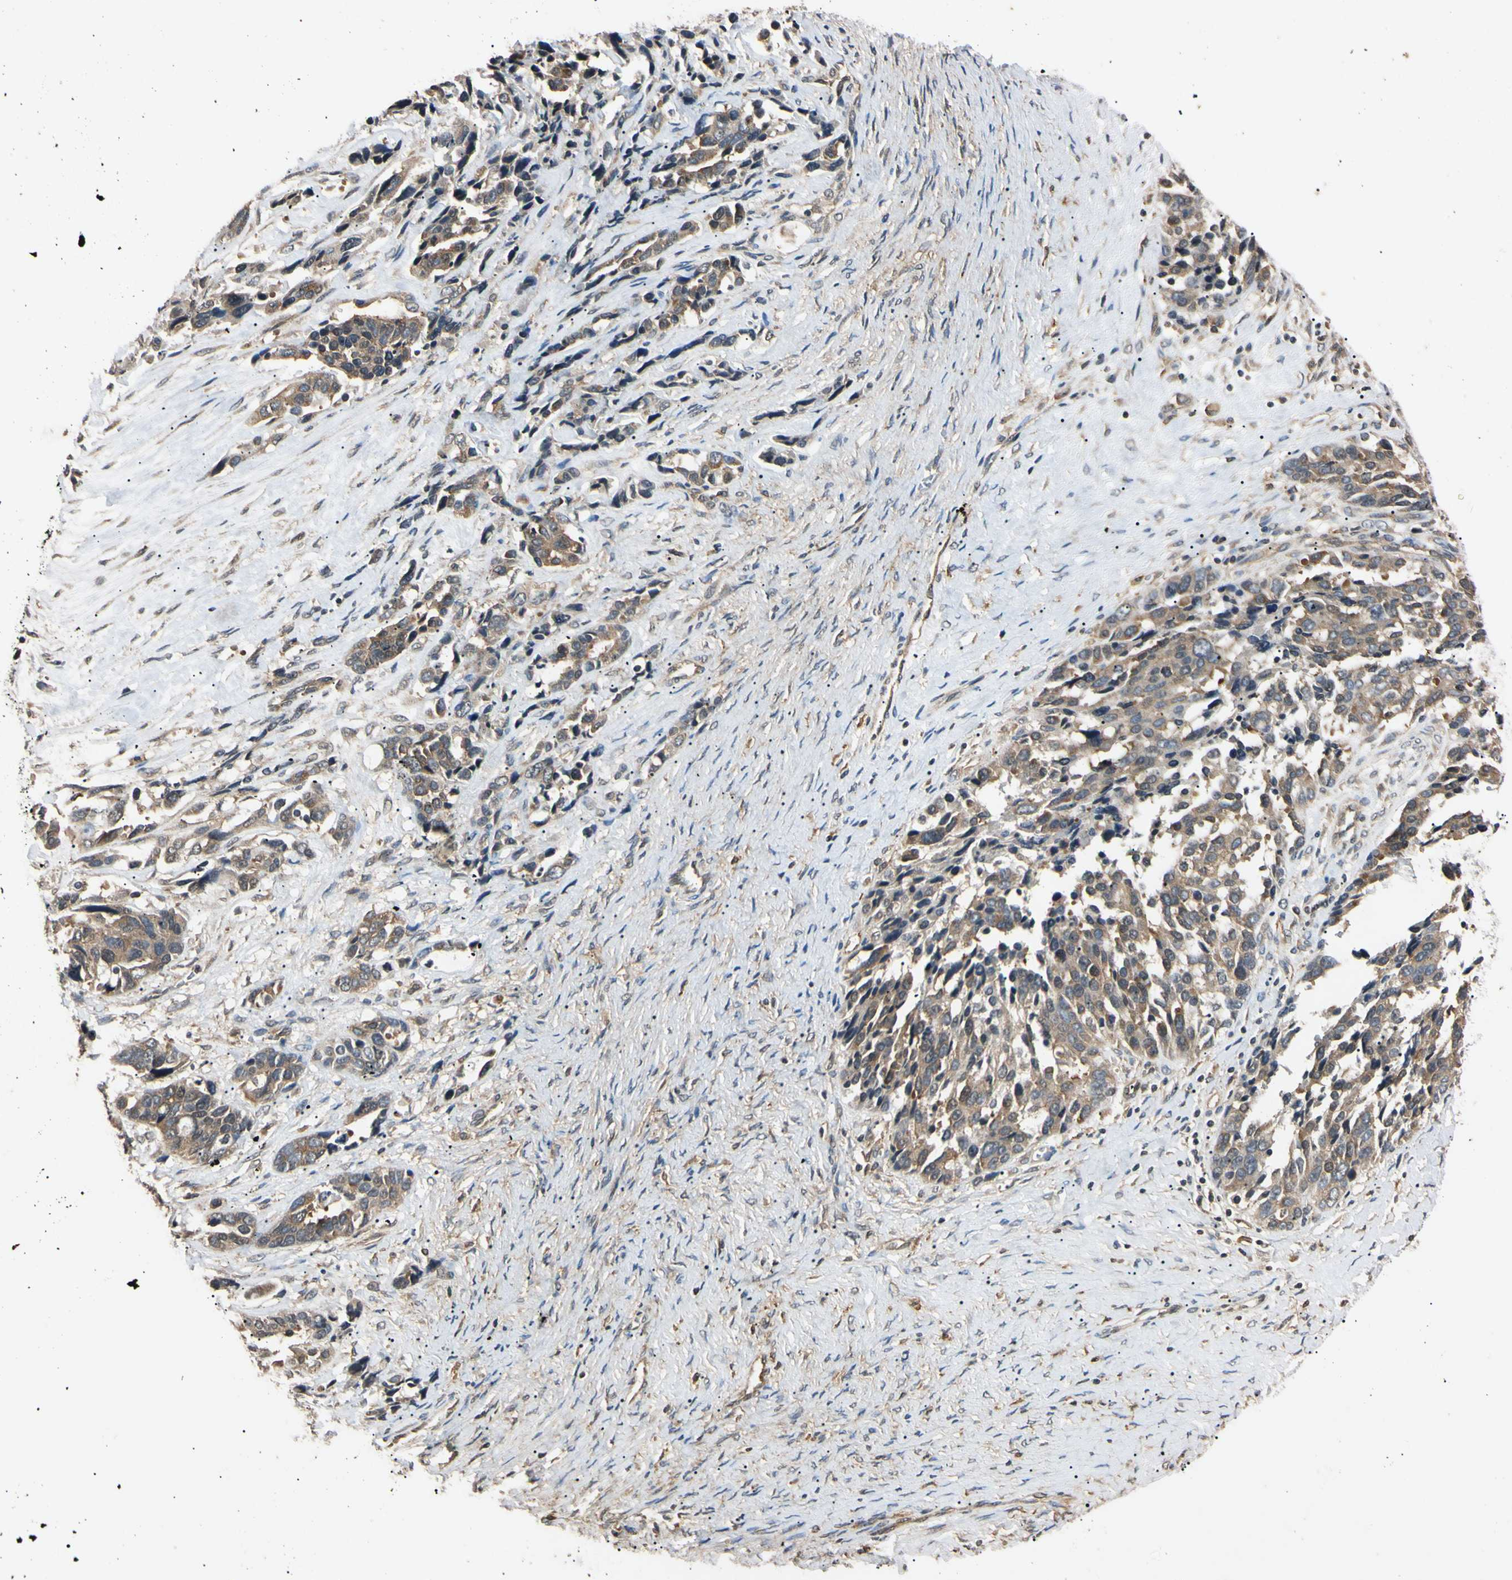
{"staining": {"intensity": "weak", "quantity": "25%-75%", "location": "cytoplasmic/membranous"}, "tissue": "ovarian cancer", "cell_type": "Tumor cells", "image_type": "cancer", "snomed": [{"axis": "morphology", "description": "Cystadenocarcinoma, serous, NOS"}, {"axis": "topography", "description": "Ovary"}], "caption": "Weak cytoplasmic/membranous protein positivity is appreciated in about 25%-75% of tumor cells in ovarian cancer (serous cystadenocarcinoma).", "gene": "EPN1", "patient": {"sex": "female", "age": 44}}